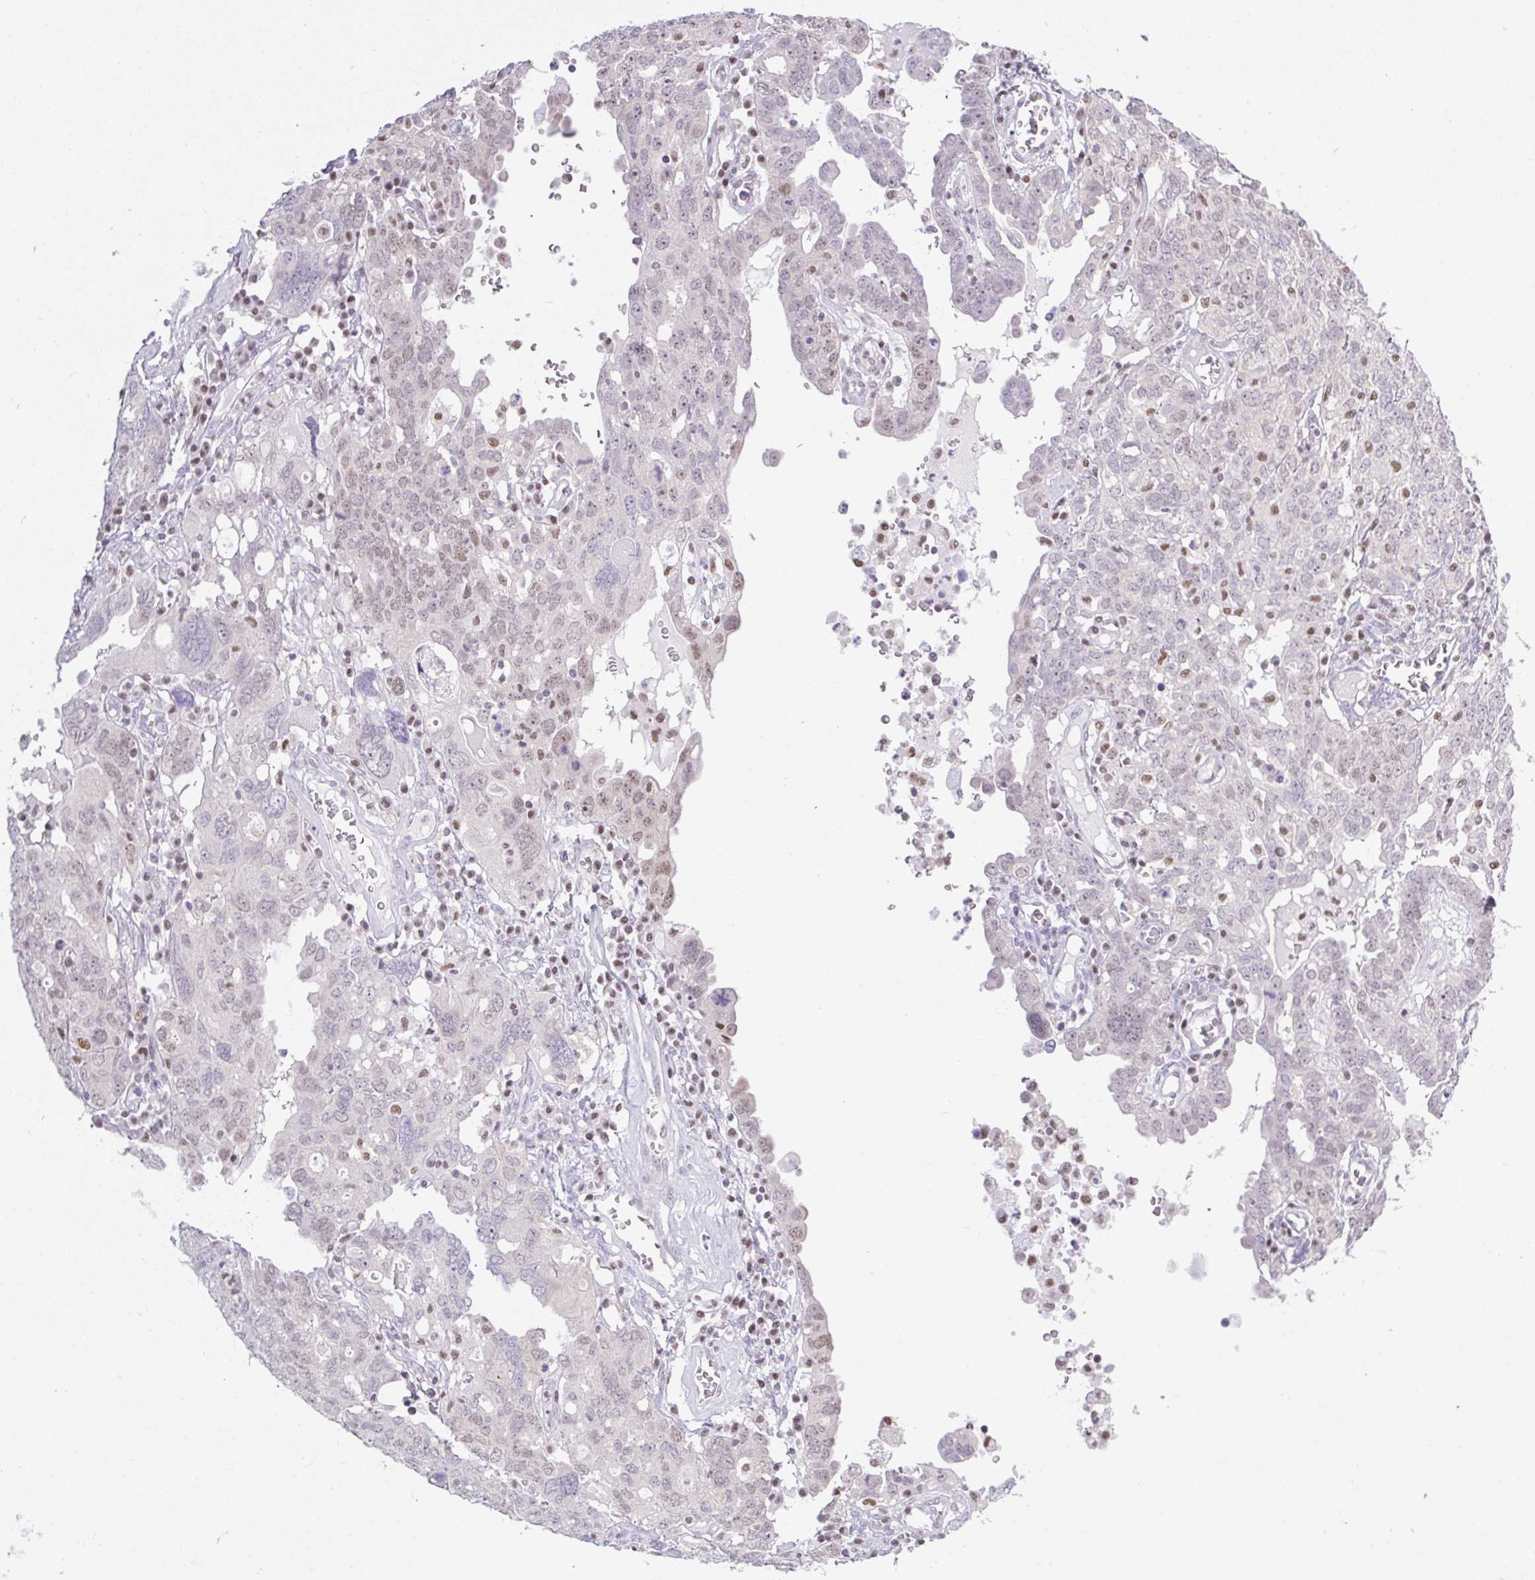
{"staining": {"intensity": "weak", "quantity": "<25%", "location": "nuclear"}, "tissue": "ovarian cancer", "cell_type": "Tumor cells", "image_type": "cancer", "snomed": [{"axis": "morphology", "description": "Carcinoma, endometroid"}, {"axis": "topography", "description": "Ovary"}], "caption": "This image is of ovarian endometroid carcinoma stained with immunohistochemistry (IHC) to label a protein in brown with the nuclei are counter-stained blue. There is no expression in tumor cells.", "gene": "TLE3", "patient": {"sex": "female", "age": 62}}